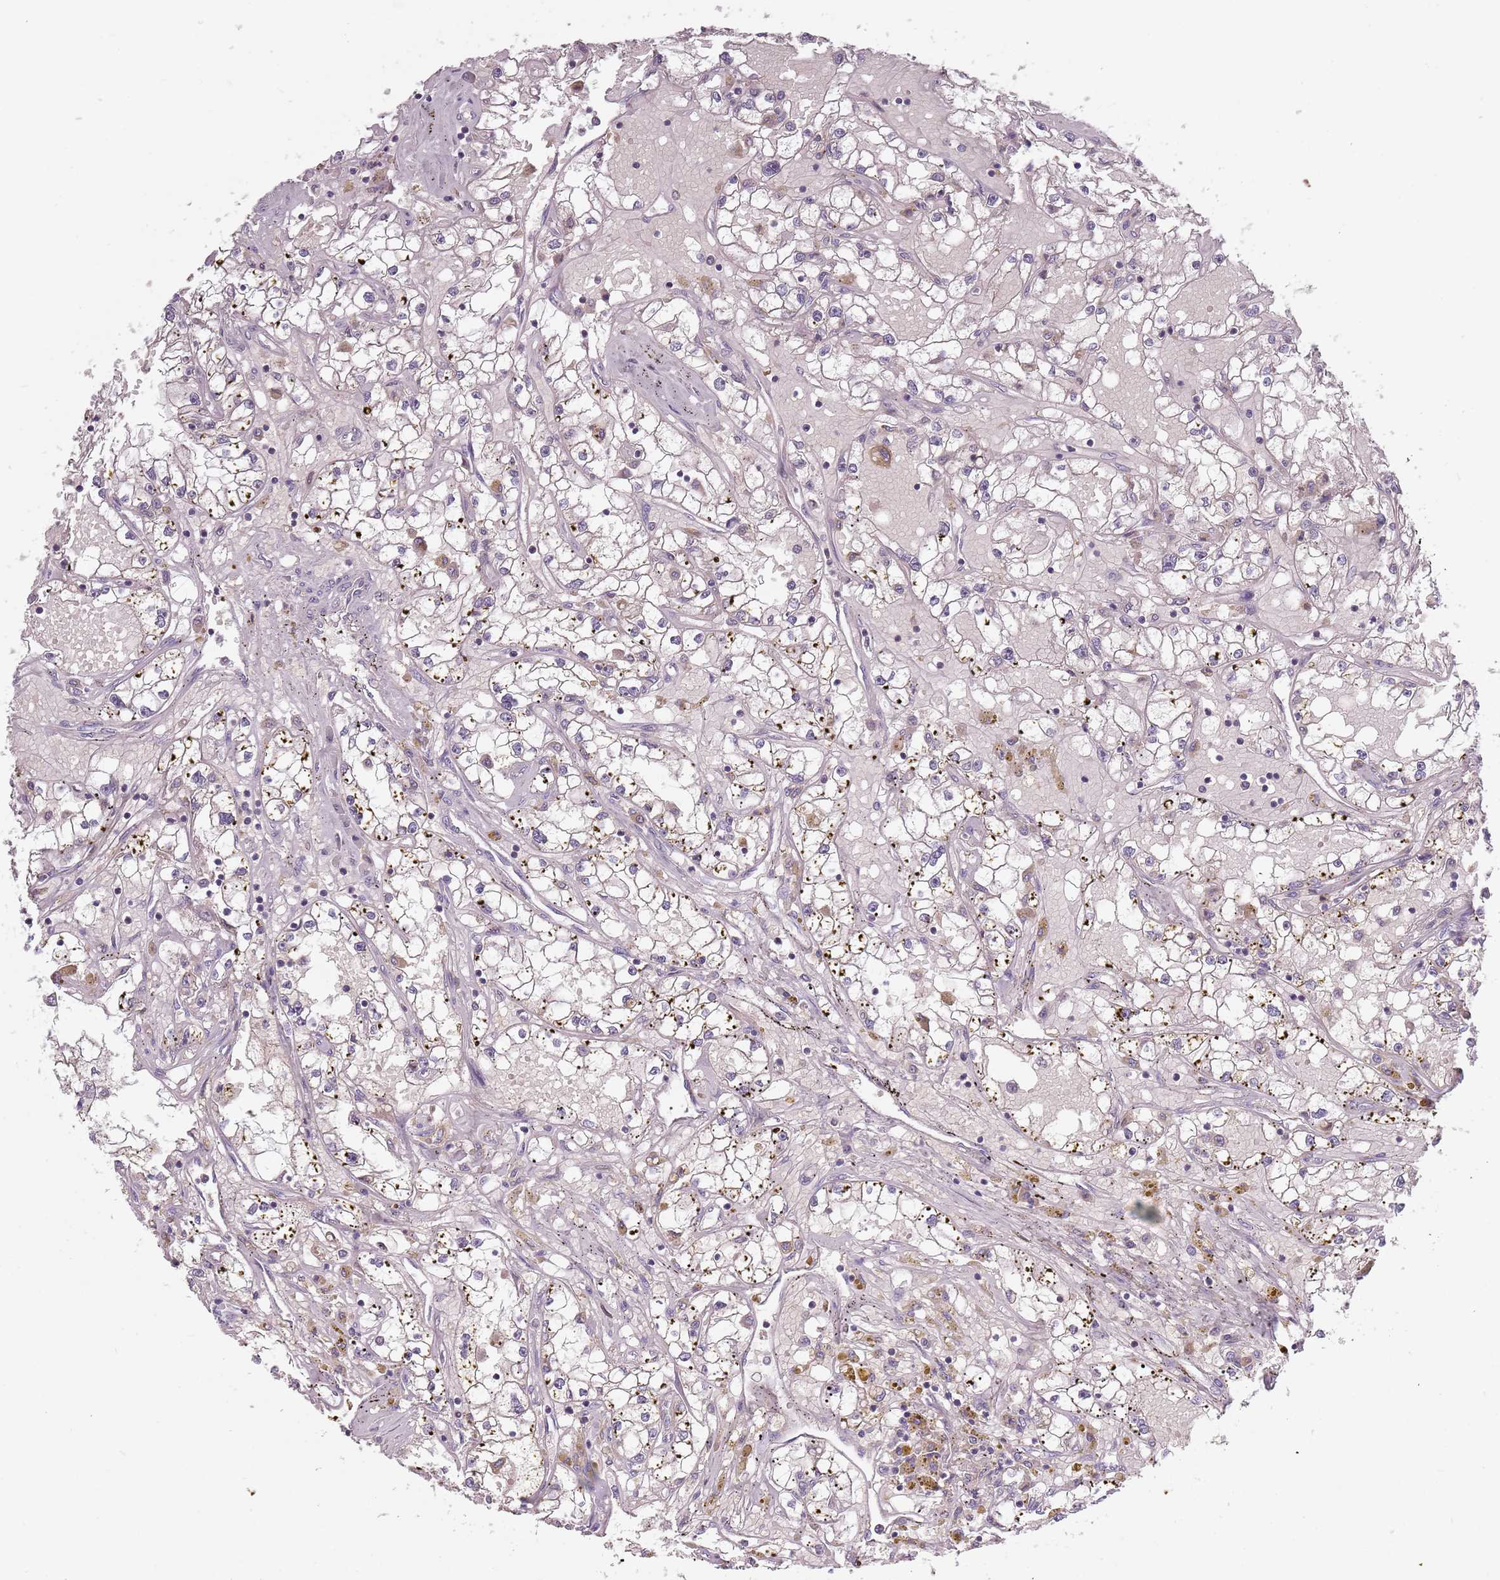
{"staining": {"intensity": "negative", "quantity": "none", "location": "none"}, "tissue": "renal cancer", "cell_type": "Tumor cells", "image_type": "cancer", "snomed": [{"axis": "morphology", "description": "Adenocarcinoma, NOS"}, {"axis": "topography", "description": "Kidney"}], "caption": "High magnification brightfield microscopy of renal cancer (adenocarcinoma) stained with DAB (3,3'-diaminobenzidine) (brown) and counterstained with hematoxylin (blue): tumor cells show no significant positivity.", "gene": "ASB13", "patient": {"sex": "male", "age": 56}}